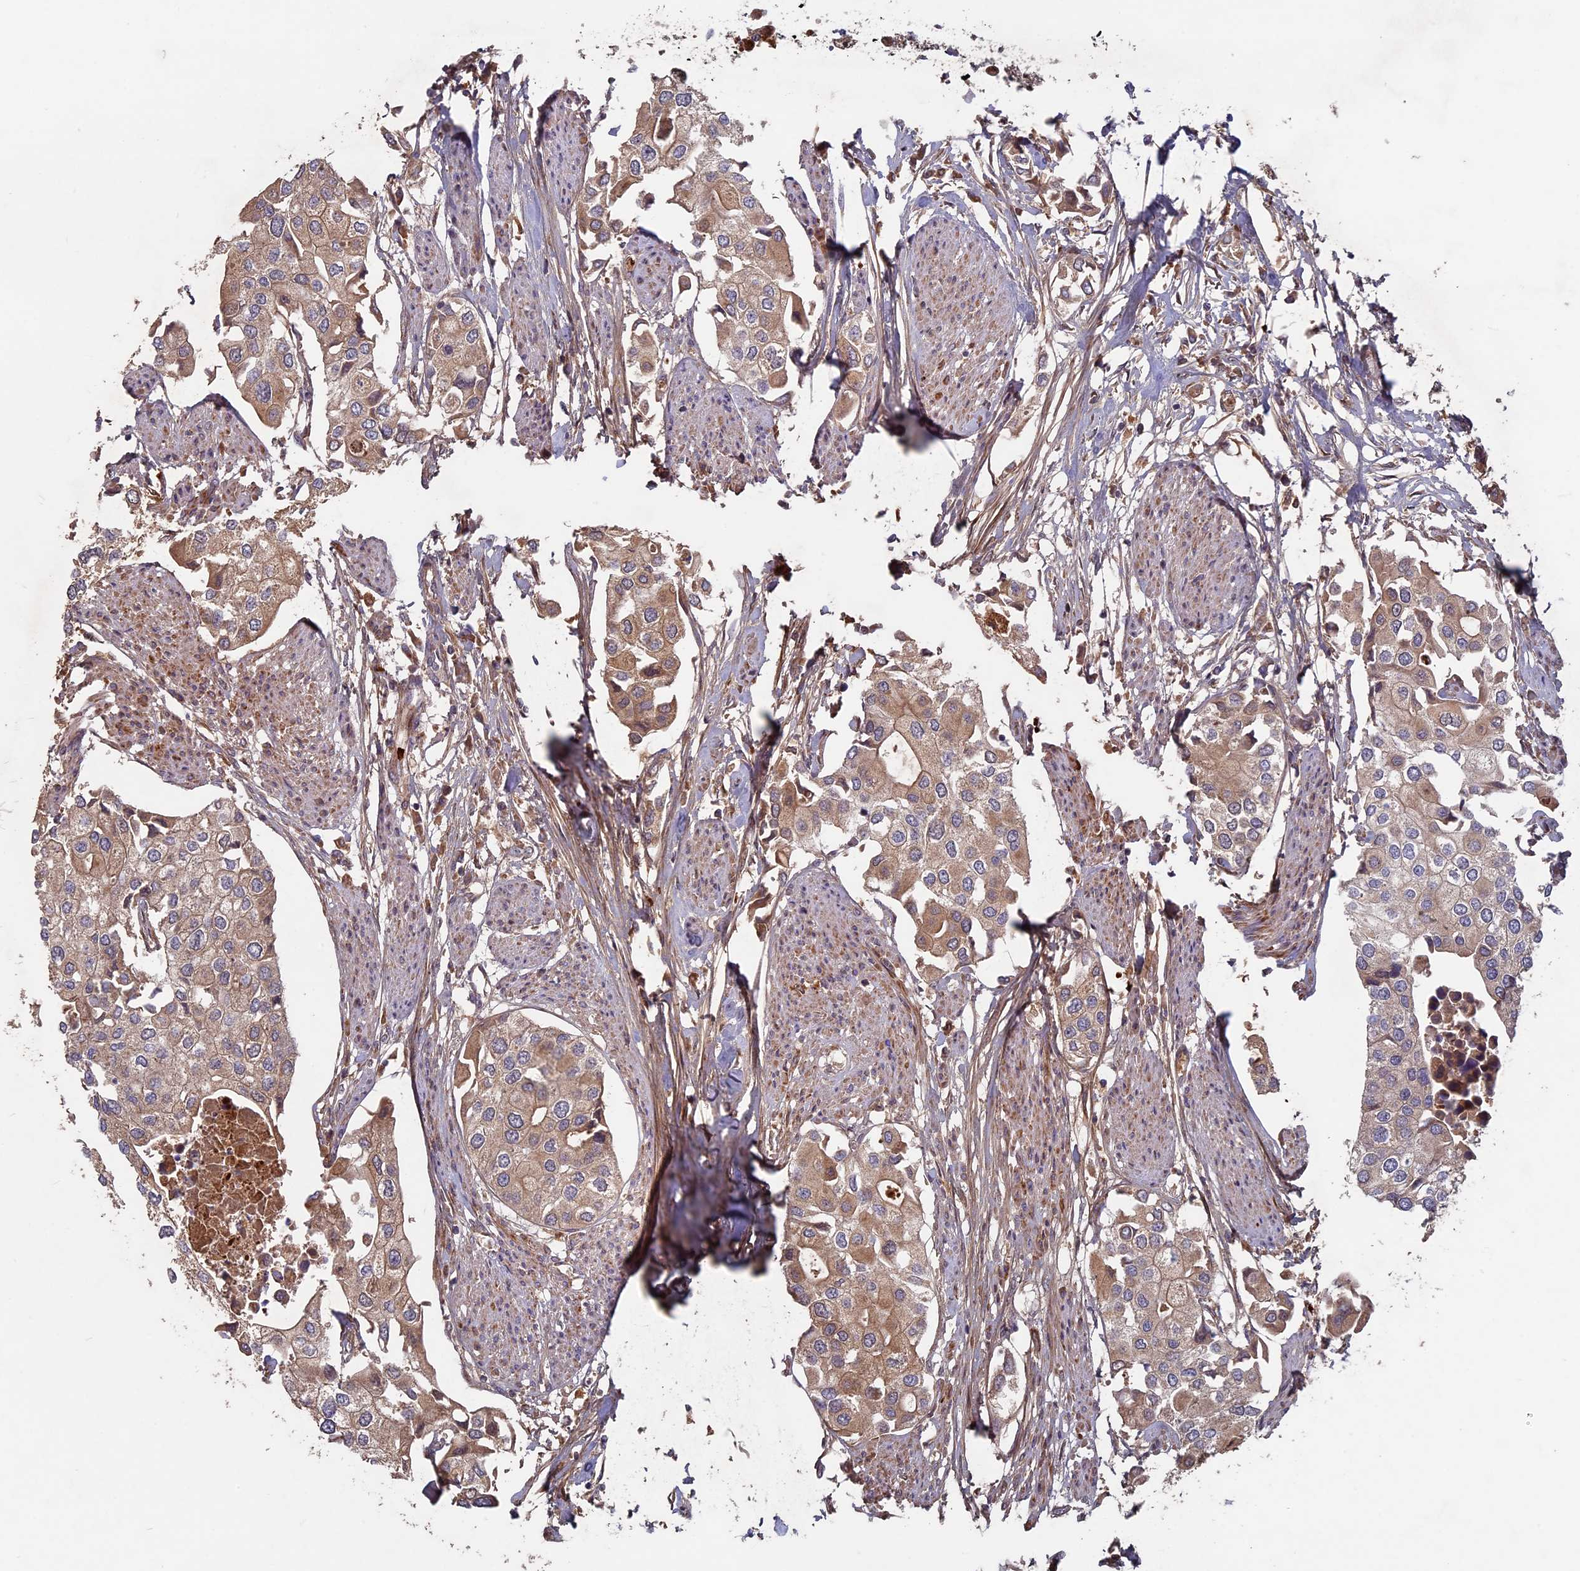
{"staining": {"intensity": "weak", "quantity": ">75%", "location": "cytoplasmic/membranous"}, "tissue": "urothelial cancer", "cell_type": "Tumor cells", "image_type": "cancer", "snomed": [{"axis": "morphology", "description": "Urothelial carcinoma, High grade"}, {"axis": "topography", "description": "Urinary bladder"}], "caption": "Weak cytoplasmic/membranous expression for a protein is present in approximately >75% of tumor cells of urothelial carcinoma (high-grade) using IHC.", "gene": "RCCD1", "patient": {"sex": "male", "age": 64}}